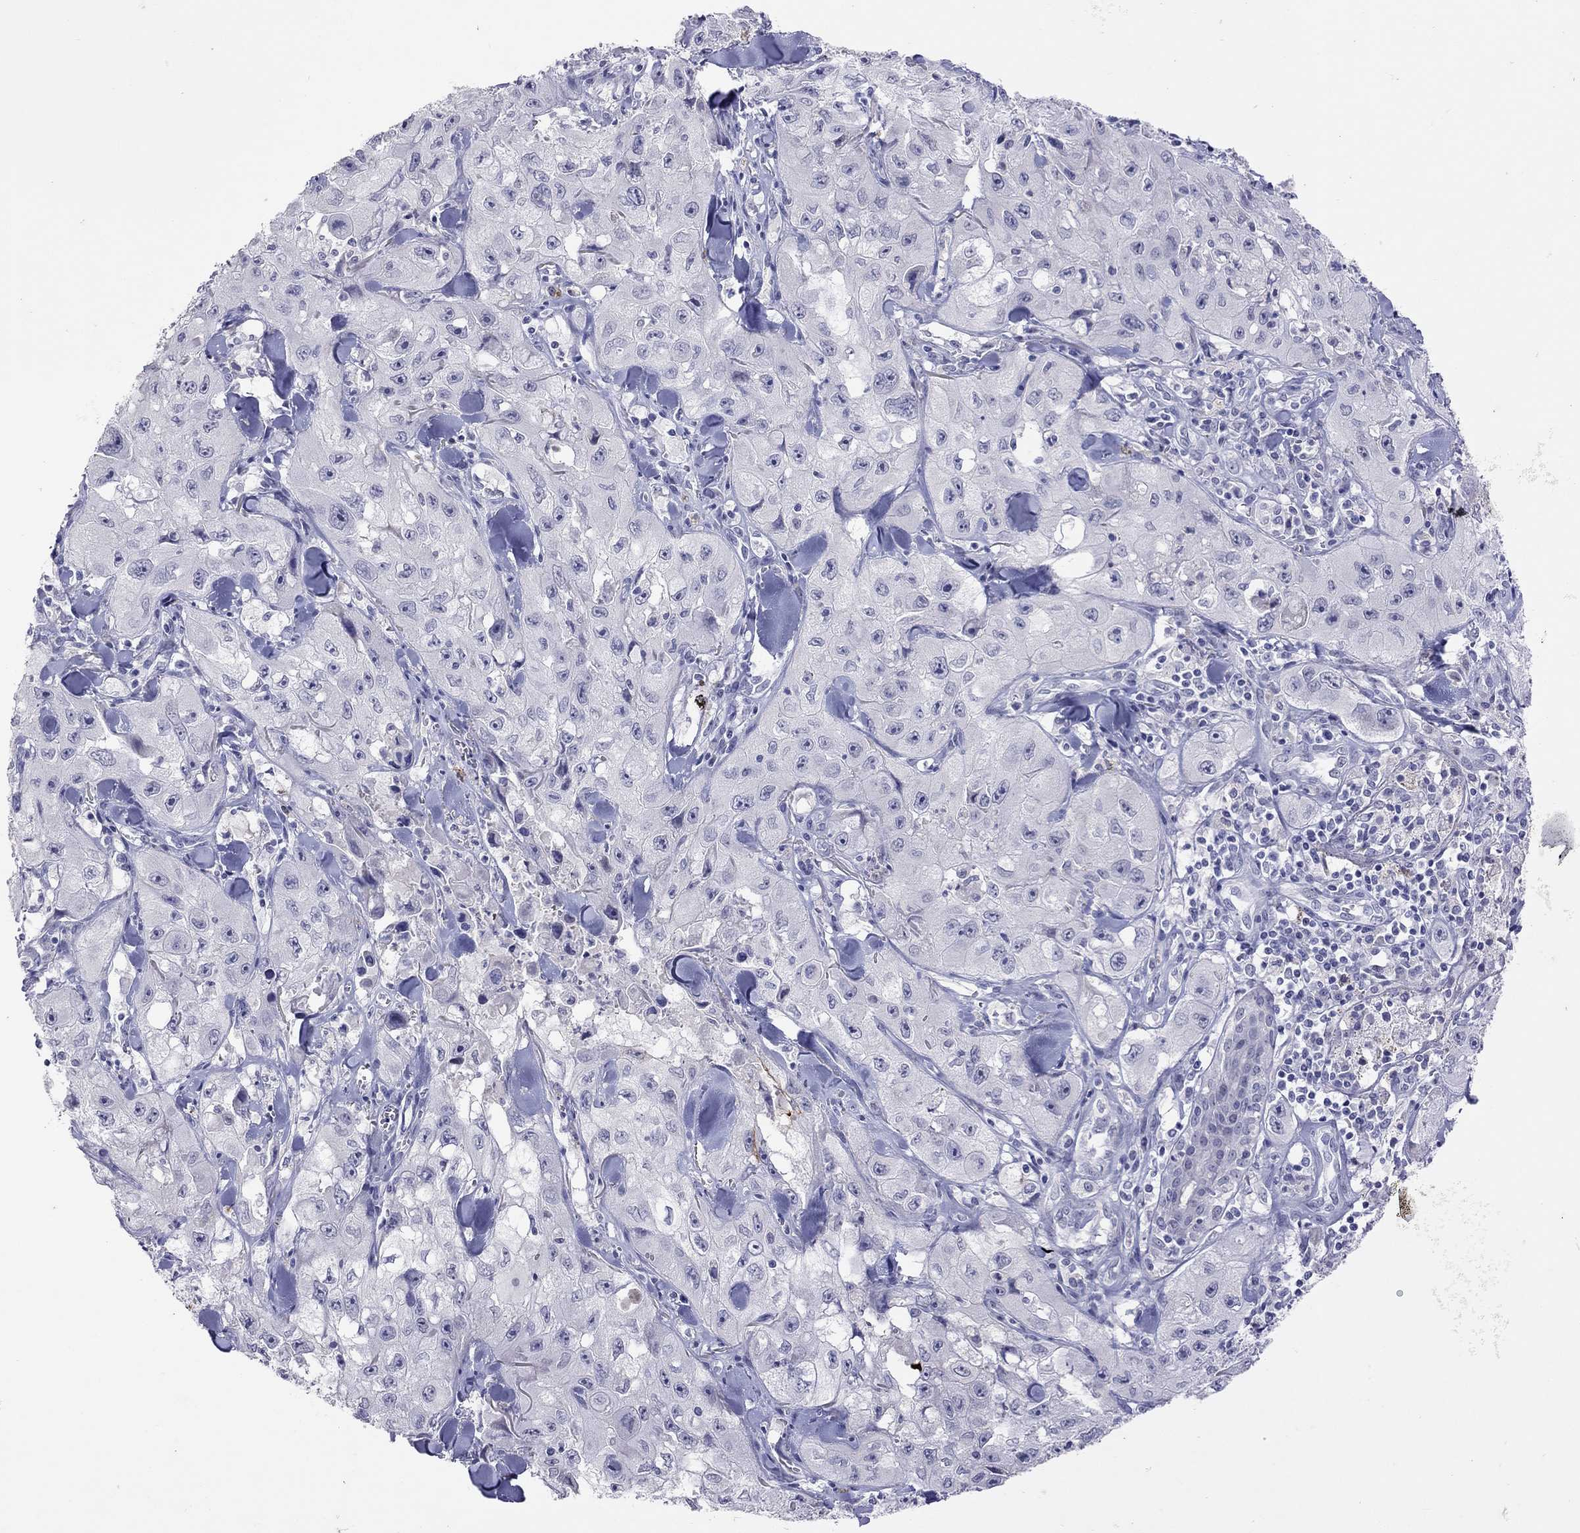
{"staining": {"intensity": "negative", "quantity": "none", "location": "none"}, "tissue": "skin cancer", "cell_type": "Tumor cells", "image_type": "cancer", "snomed": [{"axis": "morphology", "description": "Squamous cell carcinoma, NOS"}, {"axis": "topography", "description": "Skin"}, {"axis": "topography", "description": "Subcutis"}], "caption": "The immunohistochemistry micrograph has no significant positivity in tumor cells of skin squamous cell carcinoma tissue. (Immunohistochemistry, brightfield microscopy, high magnification).", "gene": "SLAMF1", "patient": {"sex": "male", "age": 73}}